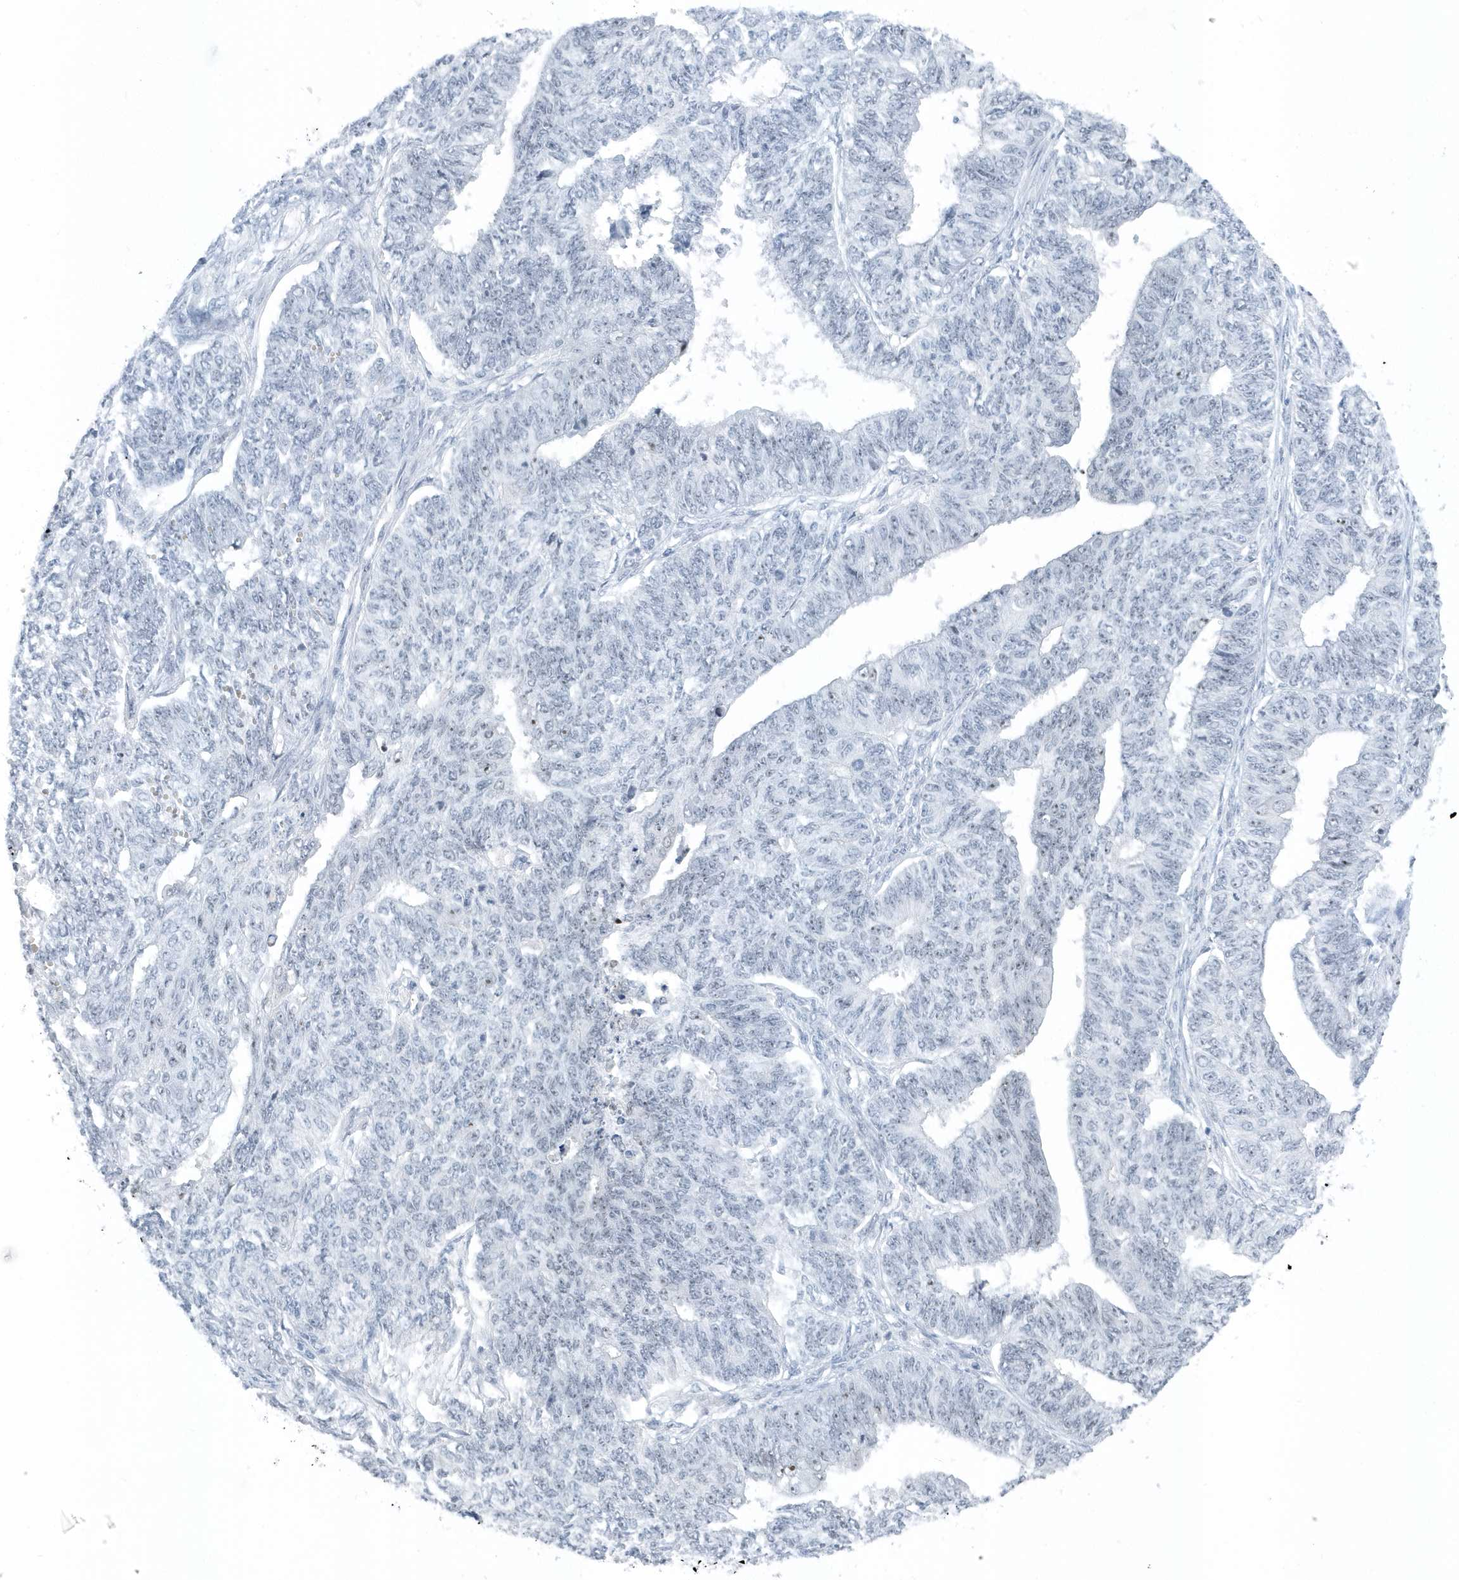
{"staining": {"intensity": "negative", "quantity": "none", "location": "none"}, "tissue": "endometrial cancer", "cell_type": "Tumor cells", "image_type": "cancer", "snomed": [{"axis": "morphology", "description": "Adenocarcinoma, NOS"}, {"axis": "topography", "description": "Endometrium"}], "caption": "An IHC image of adenocarcinoma (endometrial) is shown. There is no staining in tumor cells of adenocarcinoma (endometrial).", "gene": "RPF2", "patient": {"sex": "female", "age": 32}}